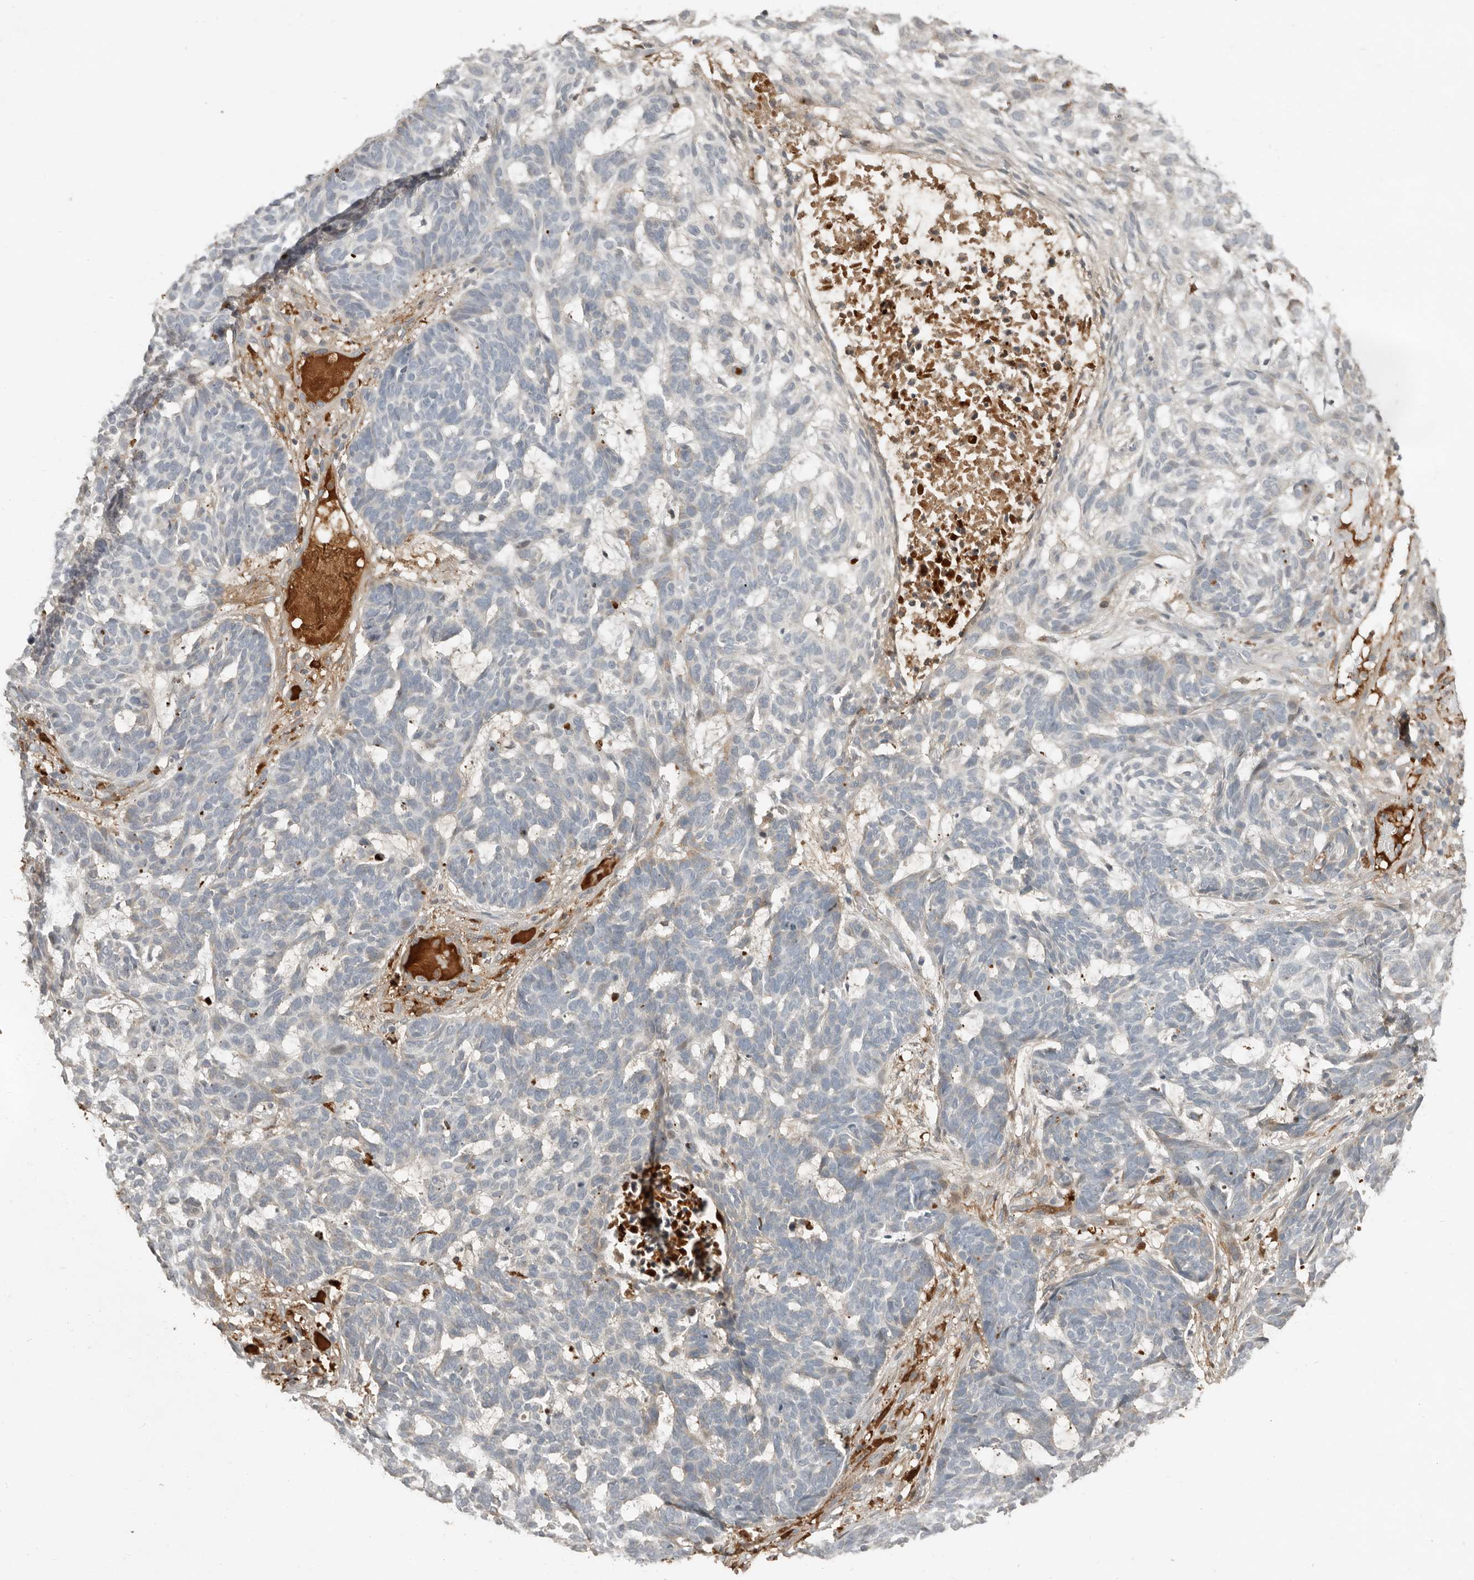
{"staining": {"intensity": "negative", "quantity": "none", "location": "none"}, "tissue": "skin cancer", "cell_type": "Tumor cells", "image_type": "cancer", "snomed": [{"axis": "morphology", "description": "Basal cell carcinoma"}, {"axis": "topography", "description": "Skin"}], "caption": "An image of skin cancer (basal cell carcinoma) stained for a protein displays no brown staining in tumor cells.", "gene": "KLHL38", "patient": {"sex": "male", "age": 85}}